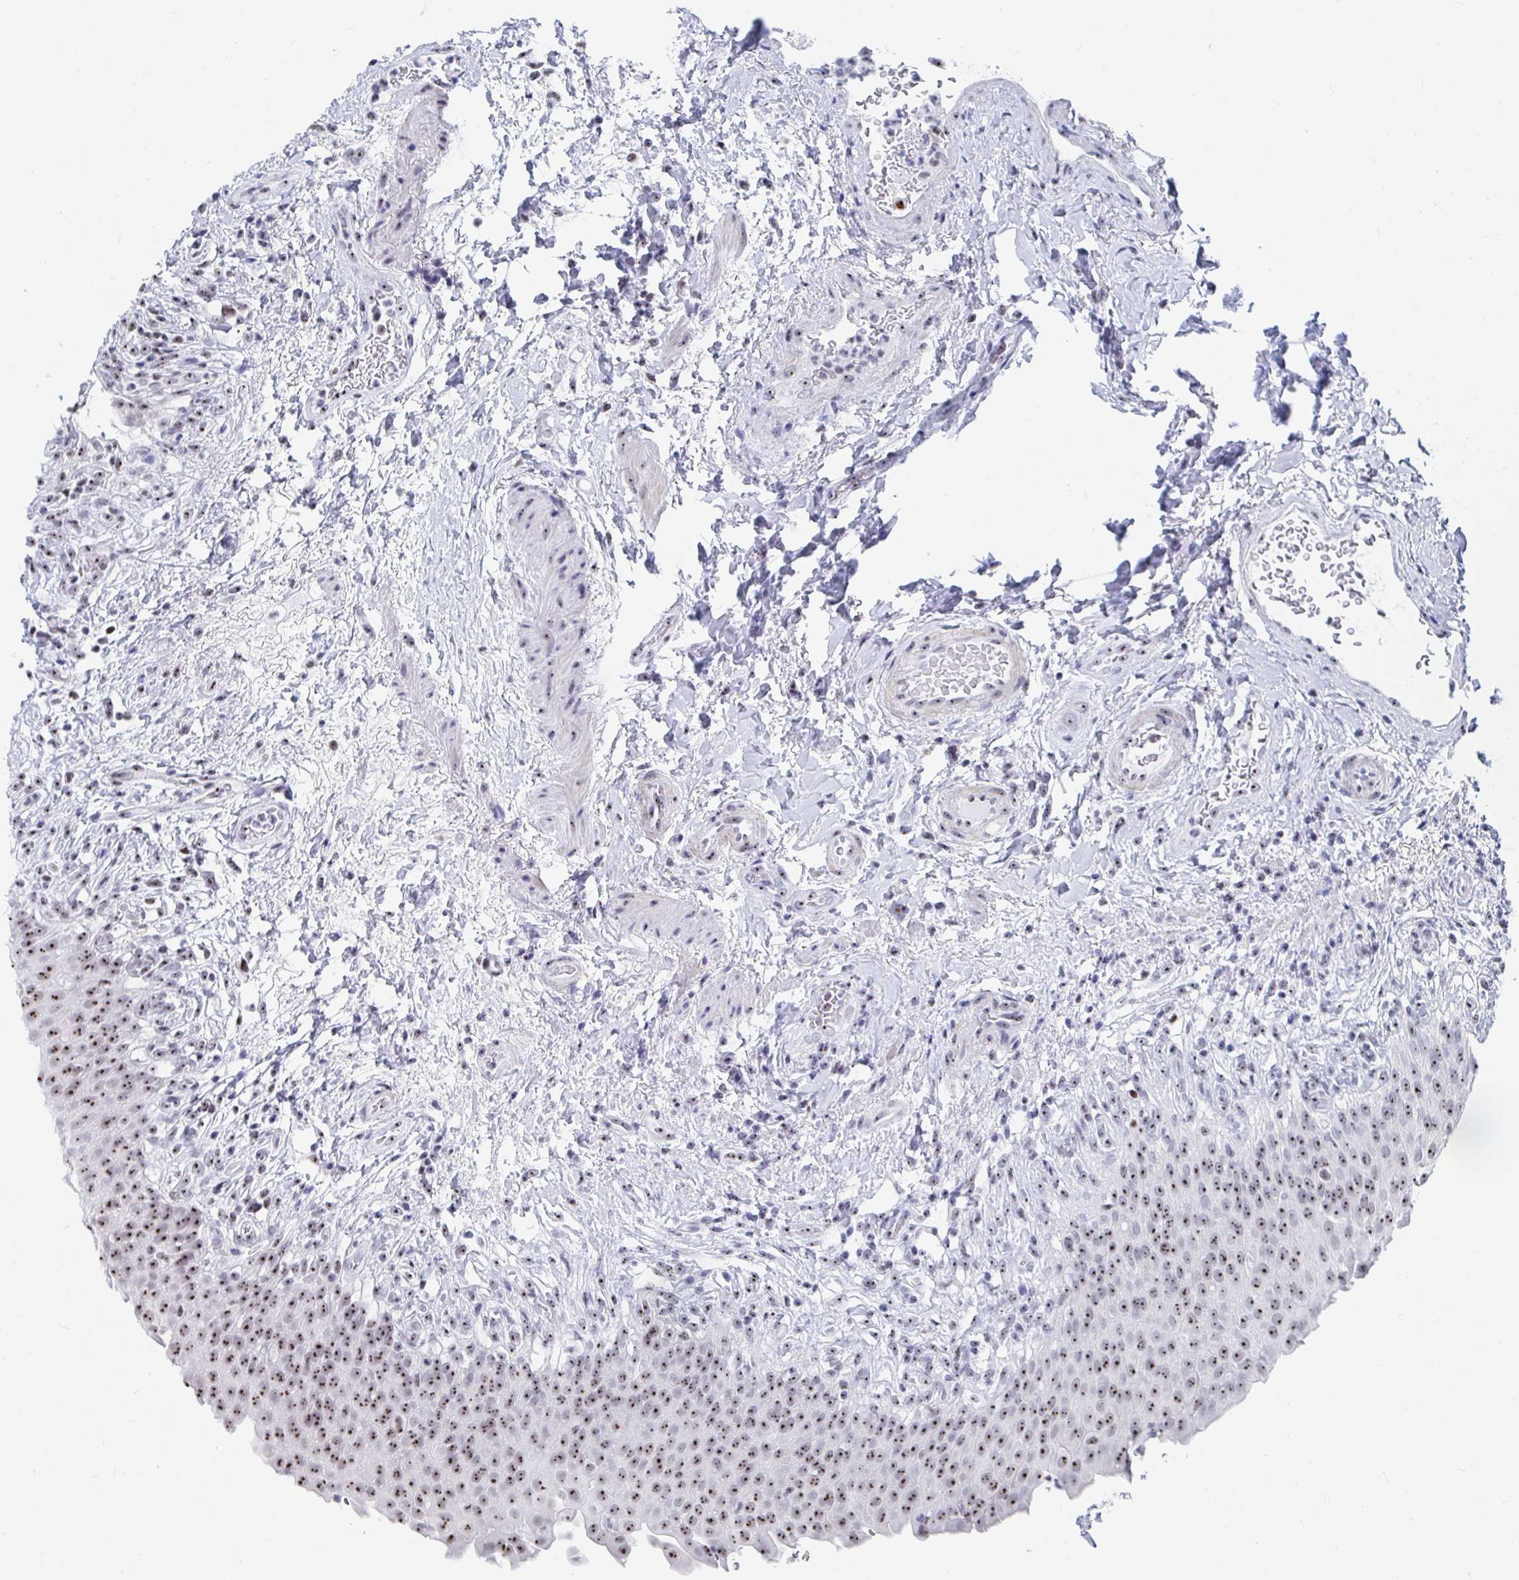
{"staining": {"intensity": "moderate", "quantity": ">75%", "location": "nuclear"}, "tissue": "urinary bladder", "cell_type": "Urothelial cells", "image_type": "normal", "snomed": [{"axis": "morphology", "description": "Normal tissue, NOS"}, {"axis": "topography", "description": "Urinary bladder"}, {"axis": "topography", "description": "Peripheral nerve tissue"}], "caption": "Urinary bladder stained with IHC exhibits moderate nuclear staining in about >75% of urothelial cells. The staining was performed using DAB, with brown indicating positive protein expression. Nuclei are stained blue with hematoxylin.", "gene": "SIRT7", "patient": {"sex": "female", "age": 60}}